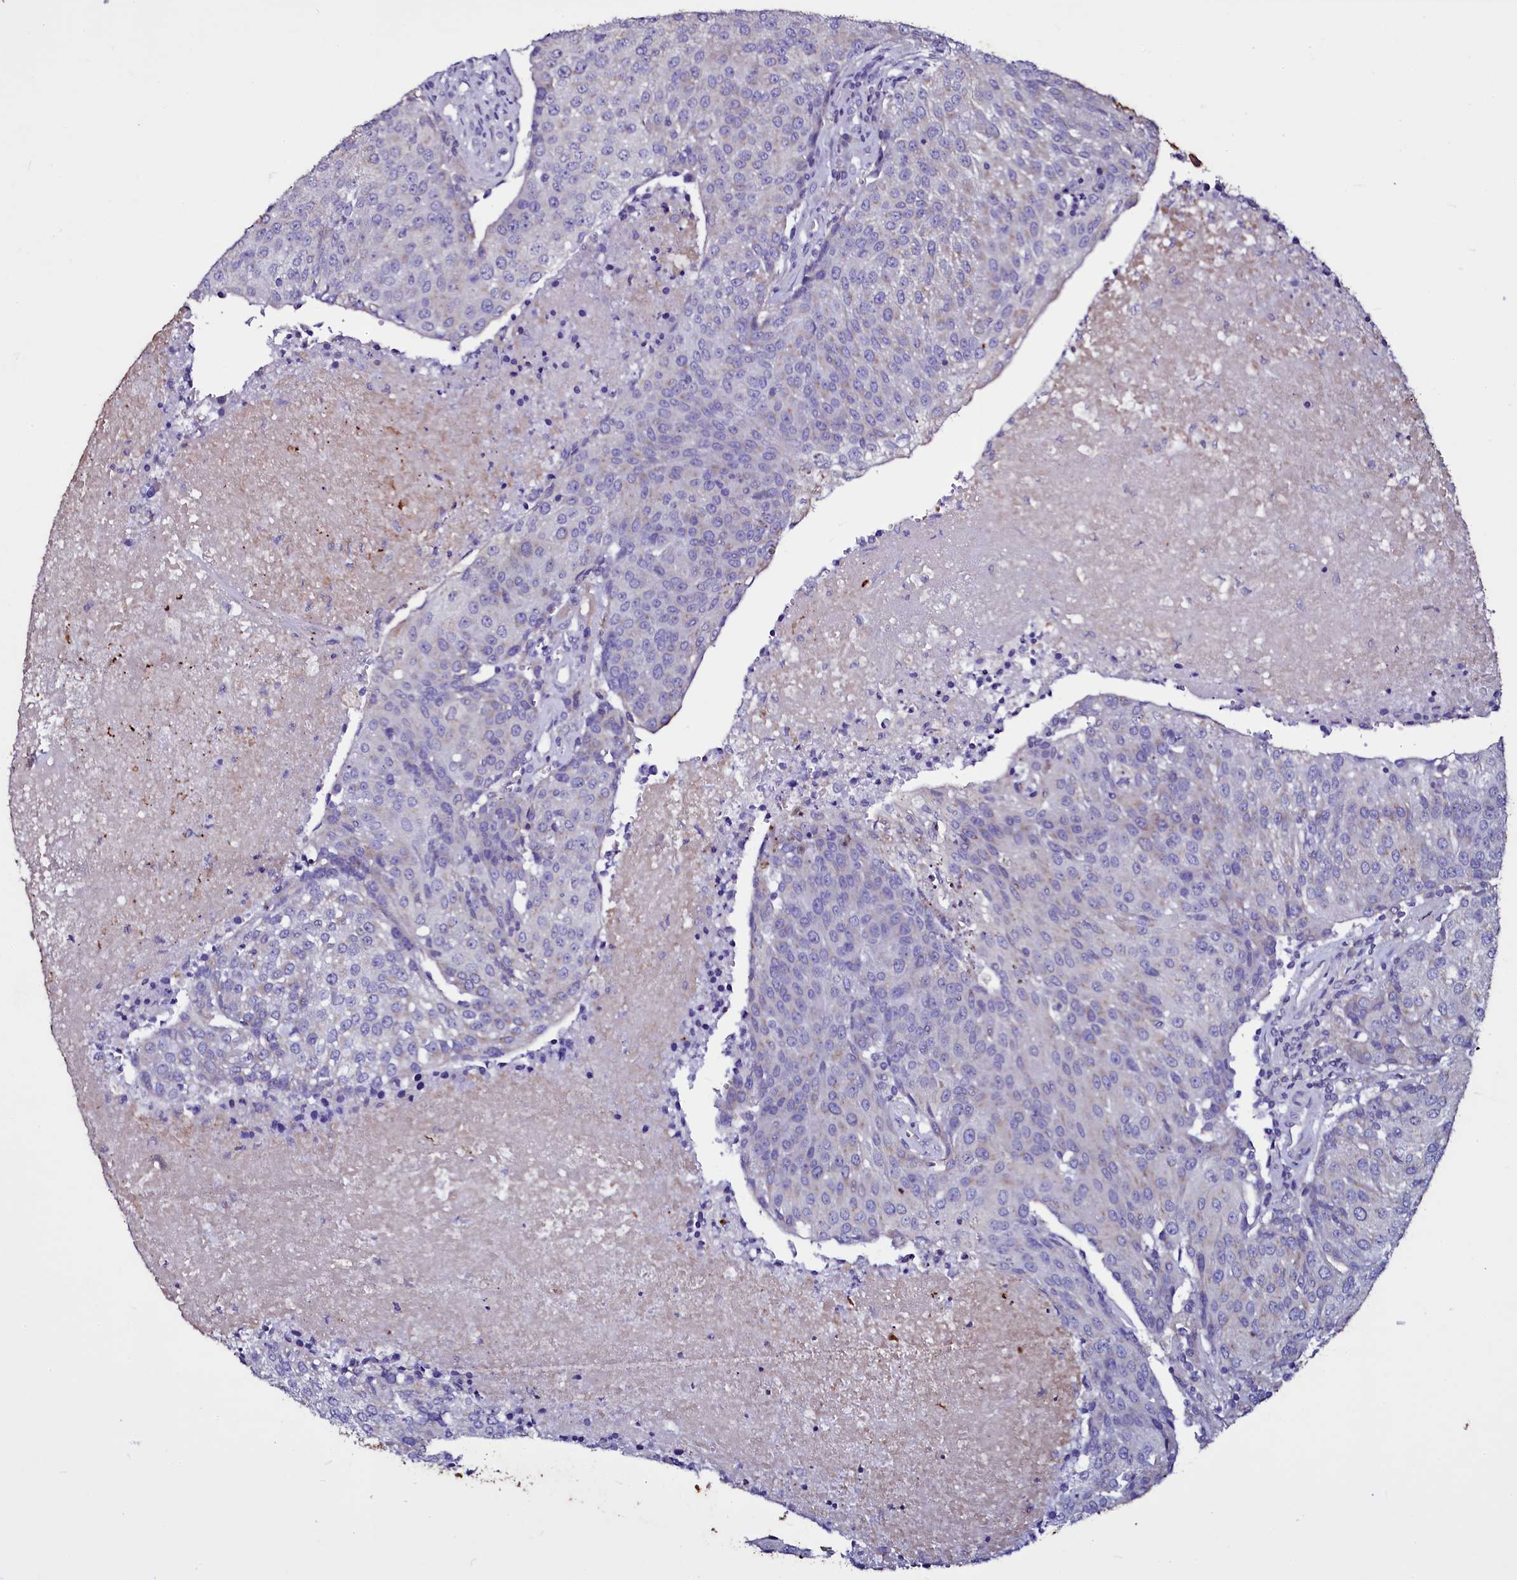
{"staining": {"intensity": "negative", "quantity": "none", "location": "none"}, "tissue": "urothelial cancer", "cell_type": "Tumor cells", "image_type": "cancer", "snomed": [{"axis": "morphology", "description": "Urothelial carcinoma, High grade"}, {"axis": "topography", "description": "Urinary bladder"}], "caption": "Tumor cells show no significant protein staining in urothelial carcinoma (high-grade).", "gene": "SELENOT", "patient": {"sex": "female", "age": 85}}